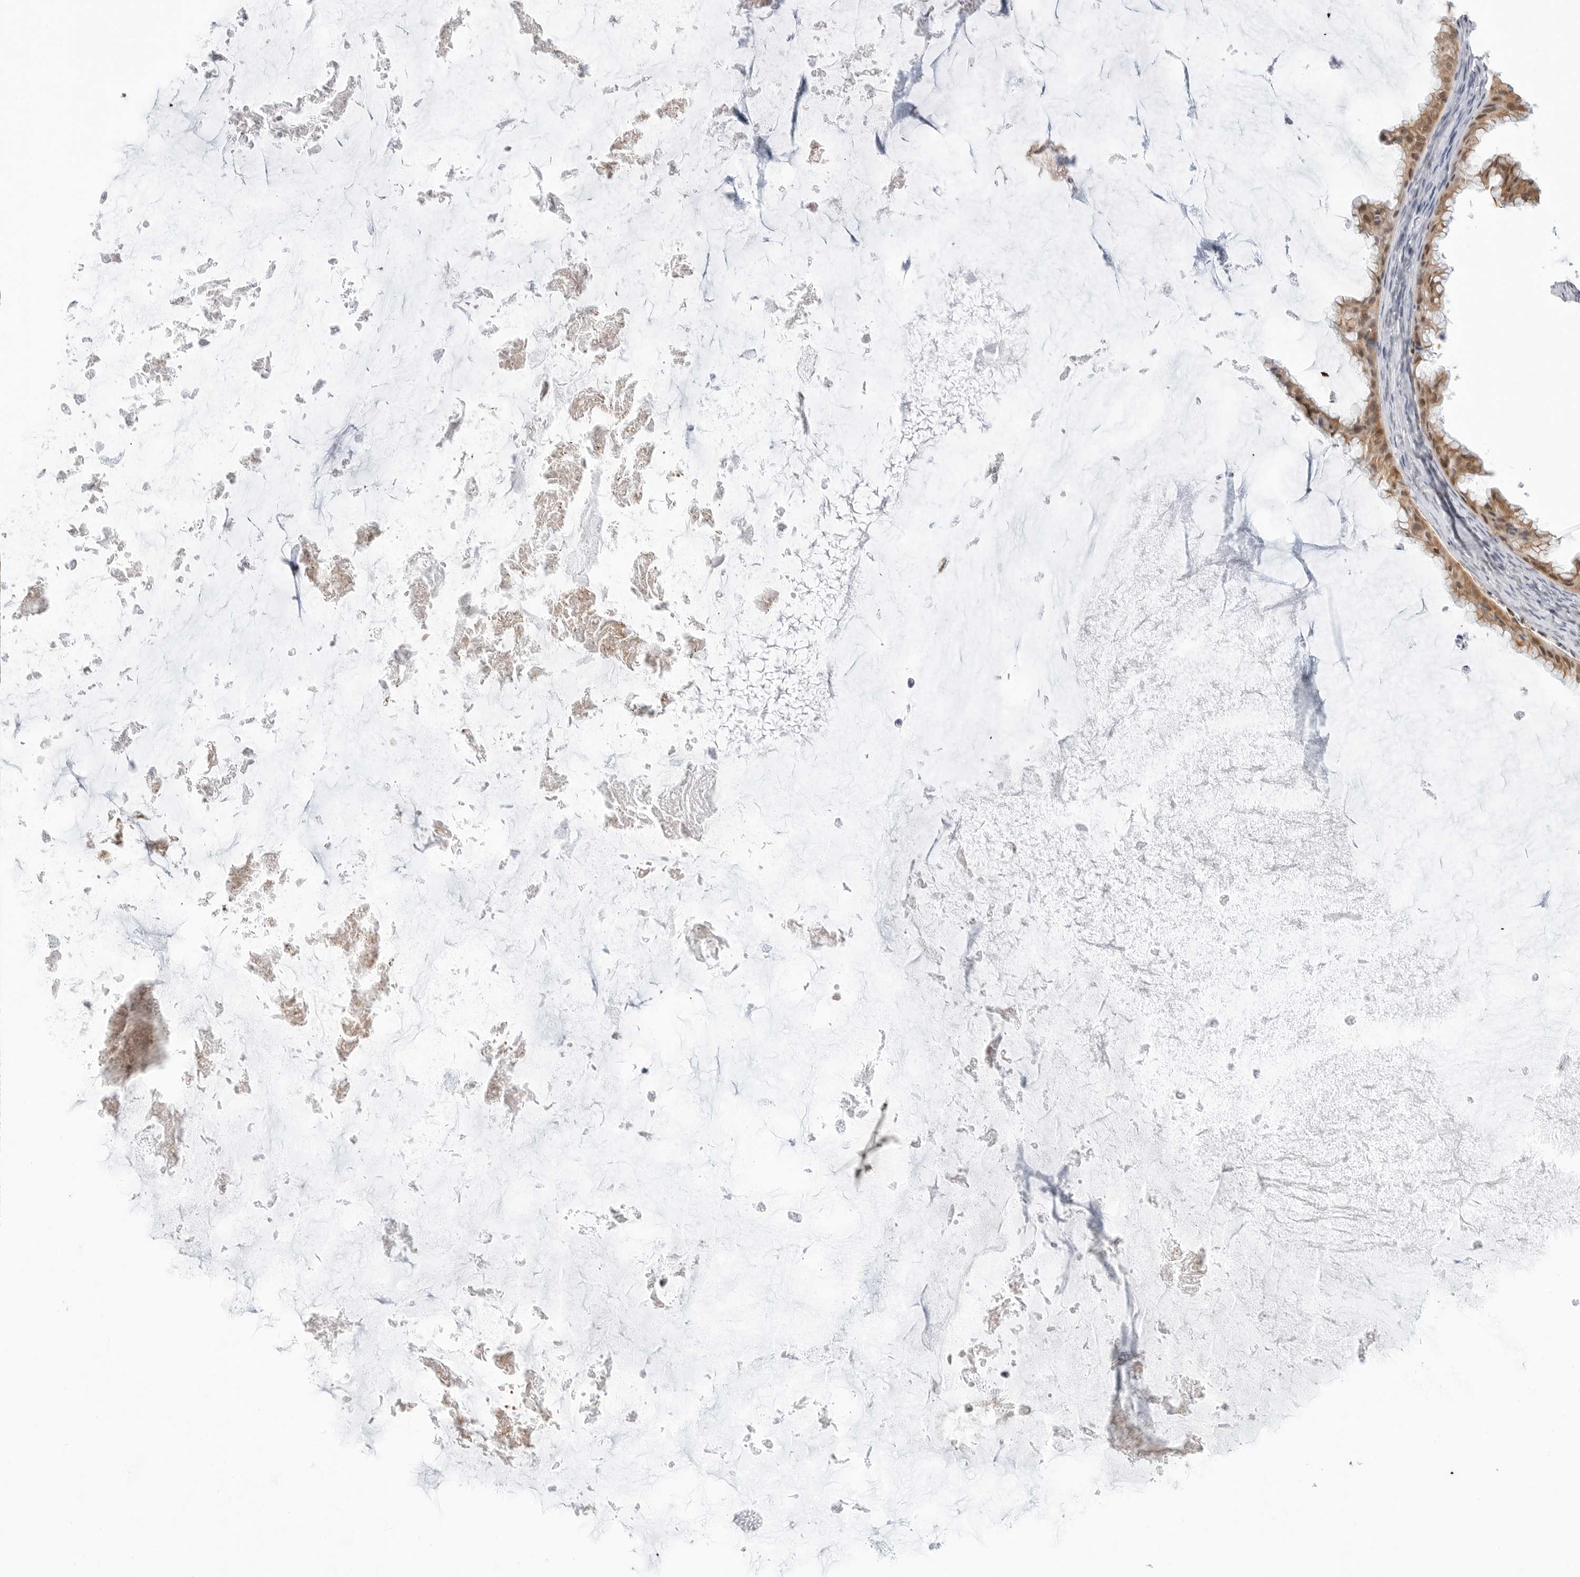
{"staining": {"intensity": "moderate", "quantity": ">75%", "location": "cytoplasmic/membranous,nuclear"}, "tissue": "ovarian cancer", "cell_type": "Tumor cells", "image_type": "cancer", "snomed": [{"axis": "morphology", "description": "Cystadenocarcinoma, mucinous, NOS"}, {"axis": "topography", "description": "Ovary"}], "caption": "A high-resolution histopathology image shows immunohistochemistry (IHC) staining of ovarian cancer, which displays moderate cytoplasmic/membranous and nuclear expression in about >75% of tumor cells.", "gene": "C1orf162", "patient": {"sex": "female", "age": 61}}